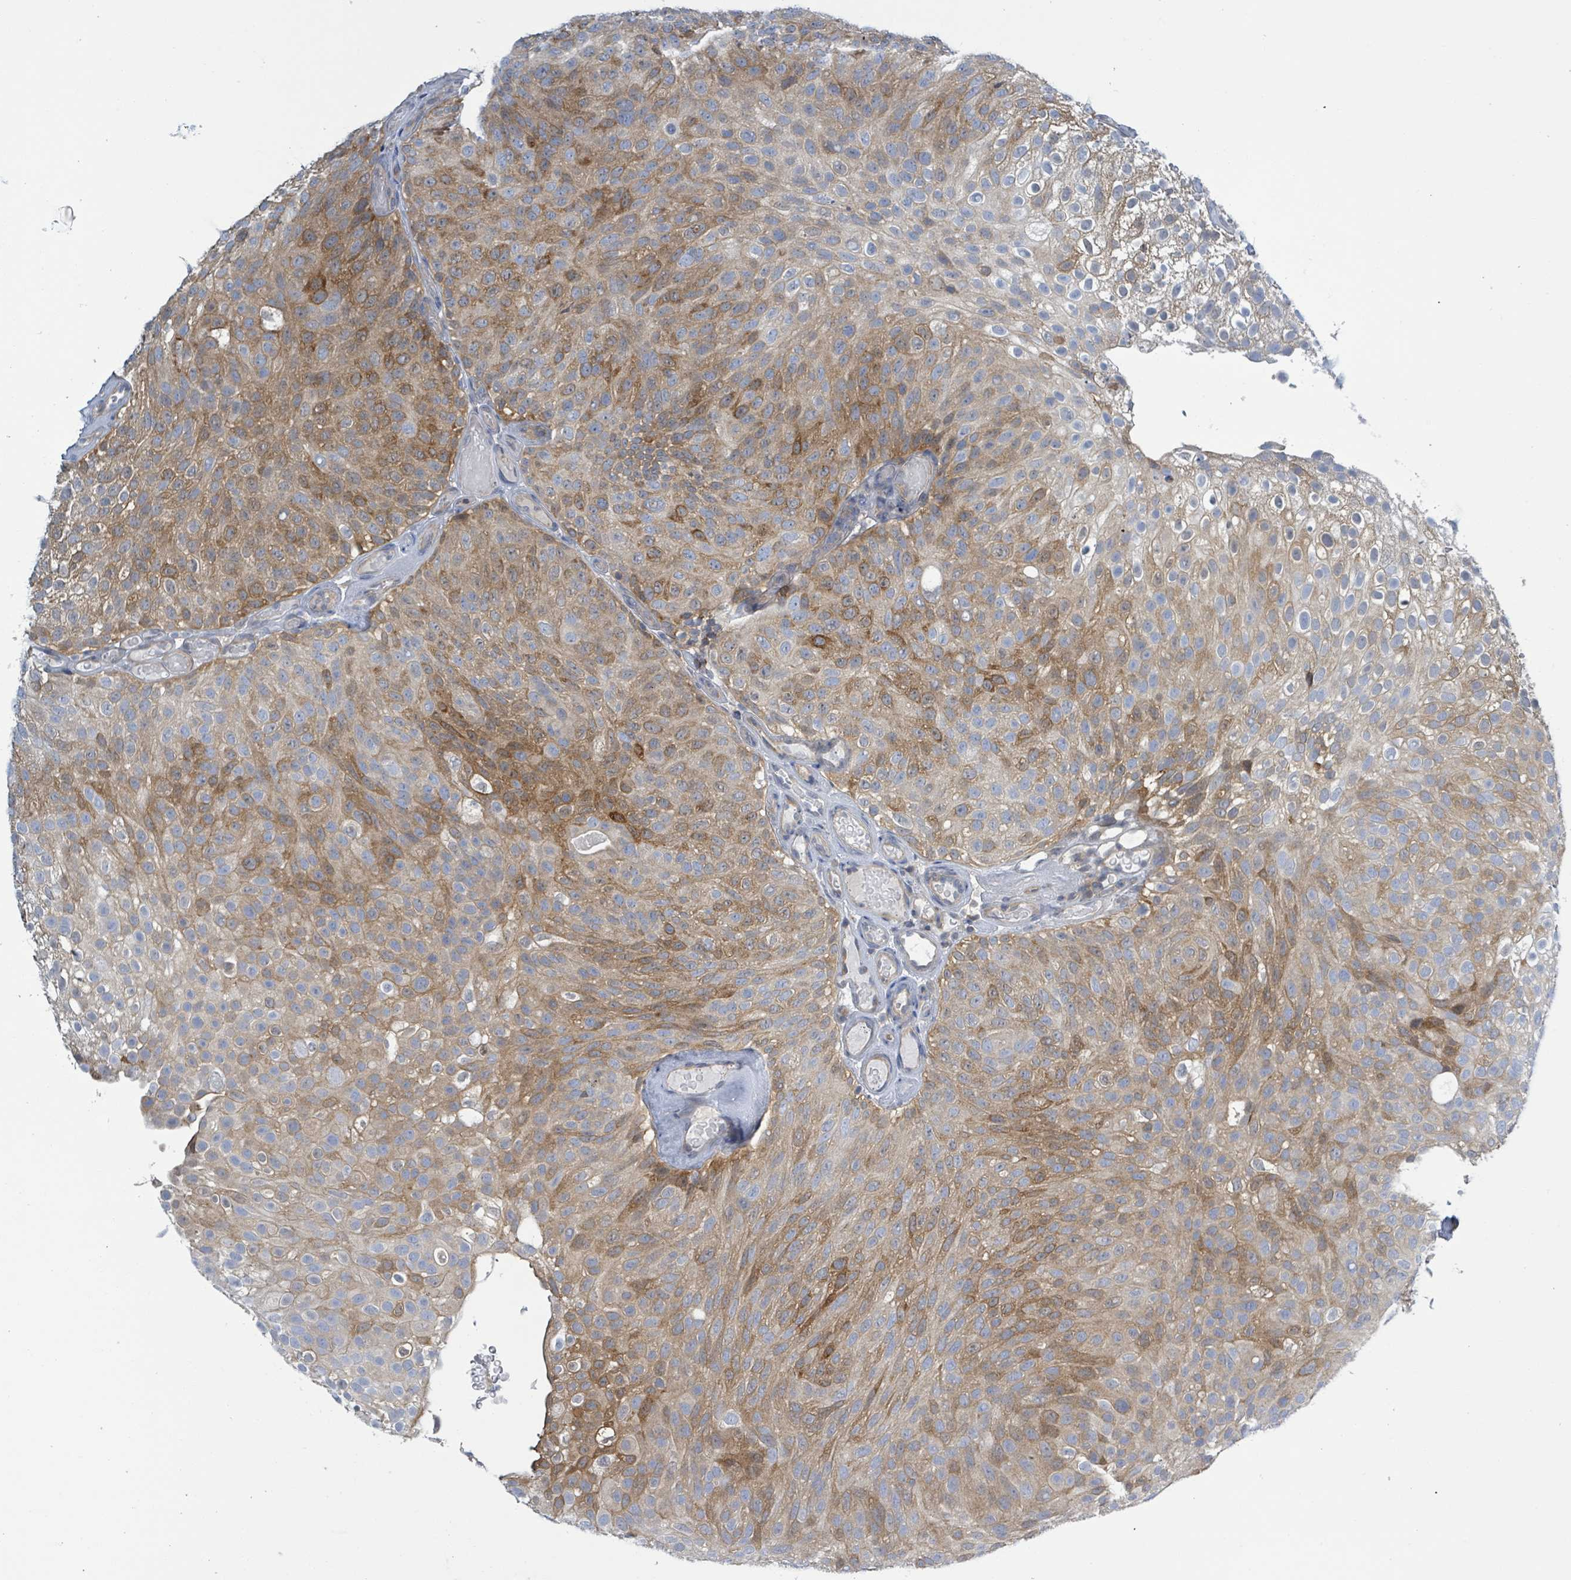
{"staining": {"intensity": "moderate", "quantity": ">75%", "location": "cytoplasmic/membranous"}, "tissue": "urothelial cancer", "cell_type": "Tumor cells", "image_type": "cancer", "snomed": [{"axis": "morphology", "description": "Urothelial carcinoma, Low grade"}, {"axis": "topography", "description": "Urinary bladder"}], "caption": "The immunohistochemical stain highlights moderate cytoplasmic/membranous staining in tumor cells of urothelial cancer tissue. (Stains: DAB (3,3'-diaminobenzidine) in brown, nuclei in blue, Microscopy: brightfield microscopy at high magnification).", "gene": "DGKZ", "patient": {"sex": "male", "age": 78}}